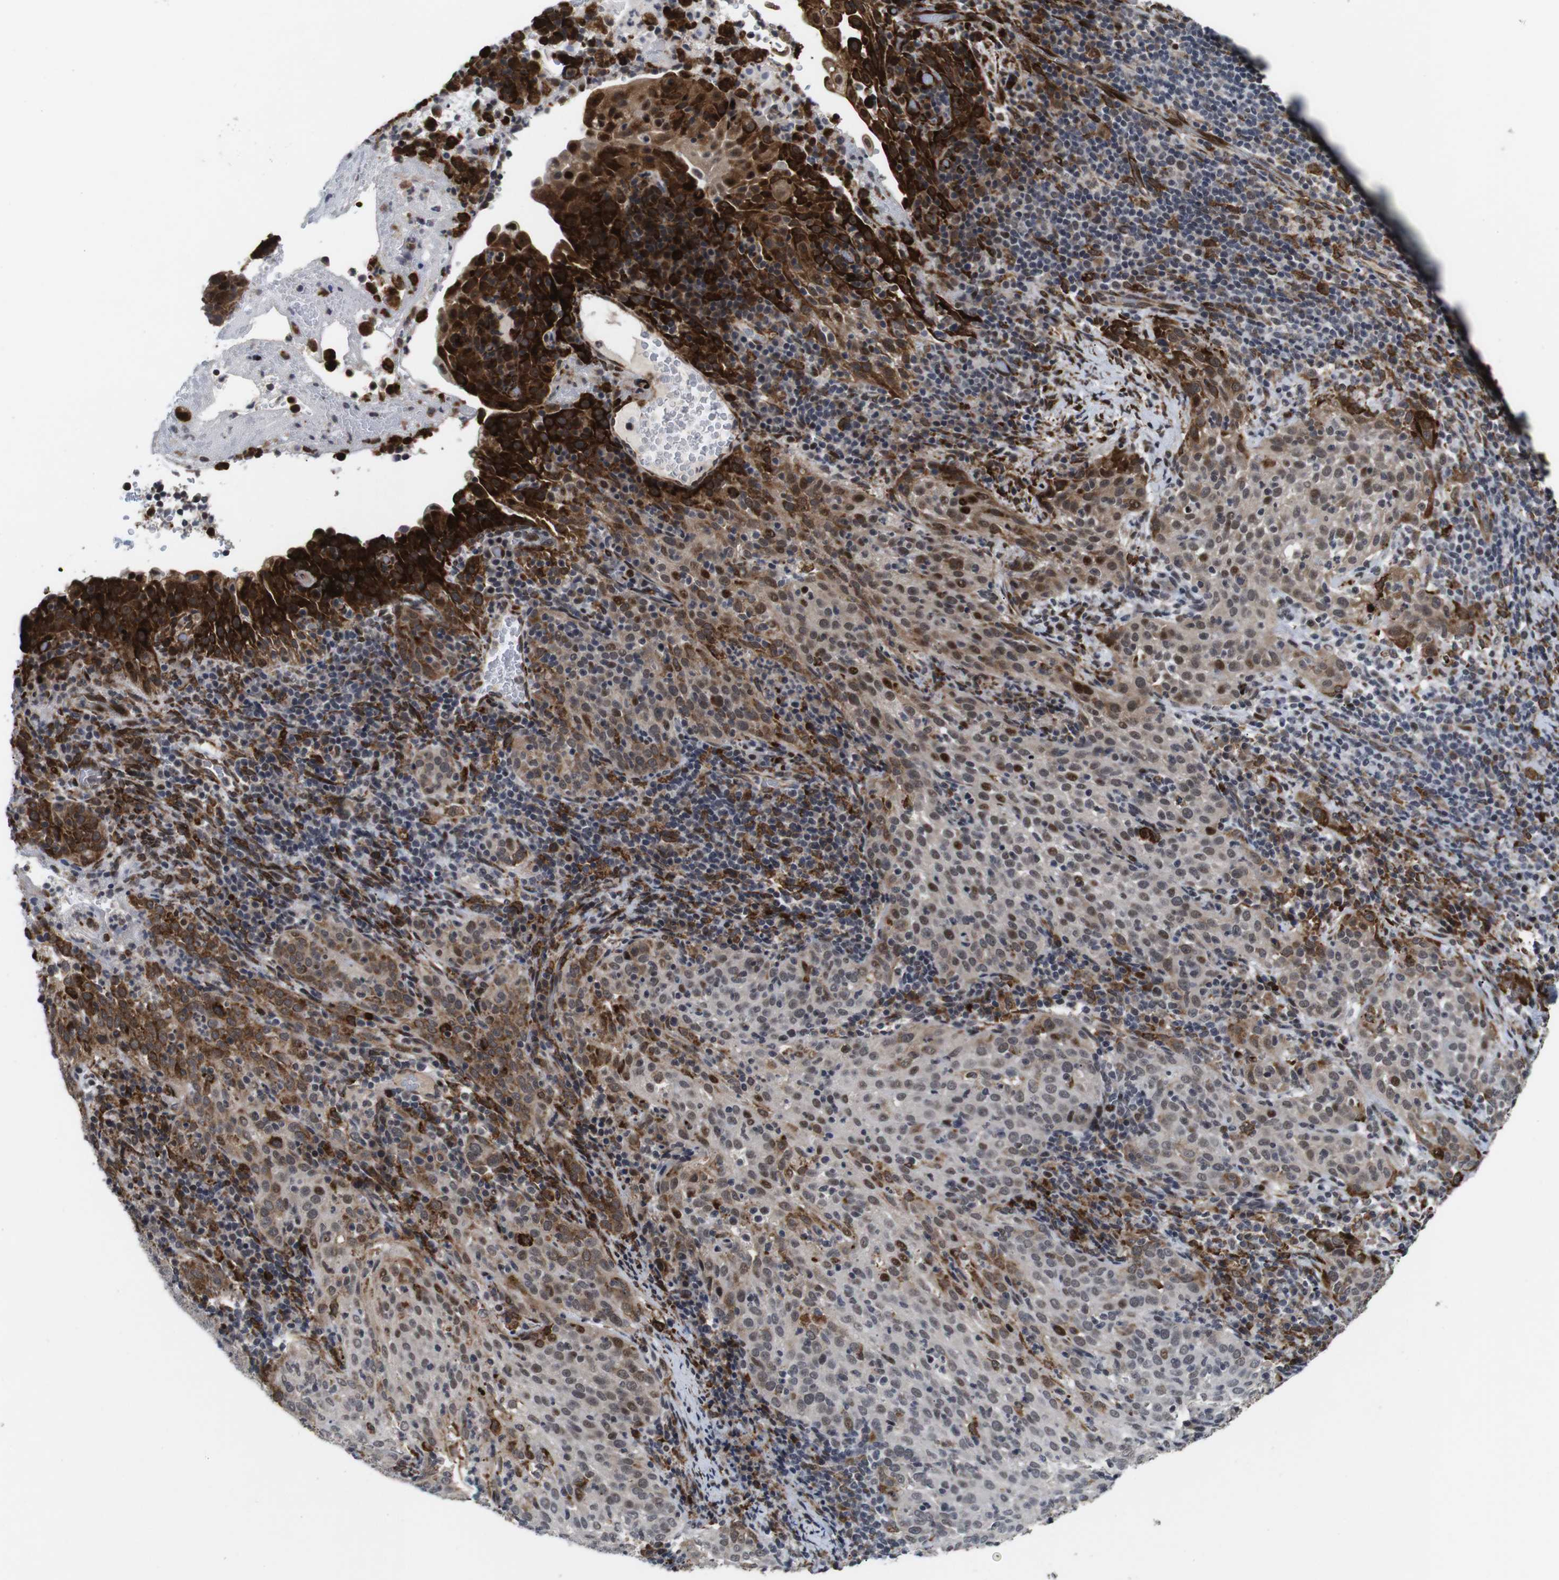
{"staining": {"intensity": "strong", "quantity": "<25%", "location": "cytoplasmic/membranous,nuclear"}, "tissue": "cervical cancer", "cell_type": "Tumor cells", "image_type": "cancer", "snomed": [{"axis": "morphology", "description": "Squamous cell carcinoma, NOS"}, {"axis": "topography", "description": "Cervix"}], "caption": "There is medium levels of strong cytoplasmic/membranous and nuclear expression in tumor cells of cervical cancer (squamous cell carcinoma), as demonstrated by immunohistochemical staining (brown color).", "gene": "EIF4G1", "patient": {"sex": "female", "age": 51}}